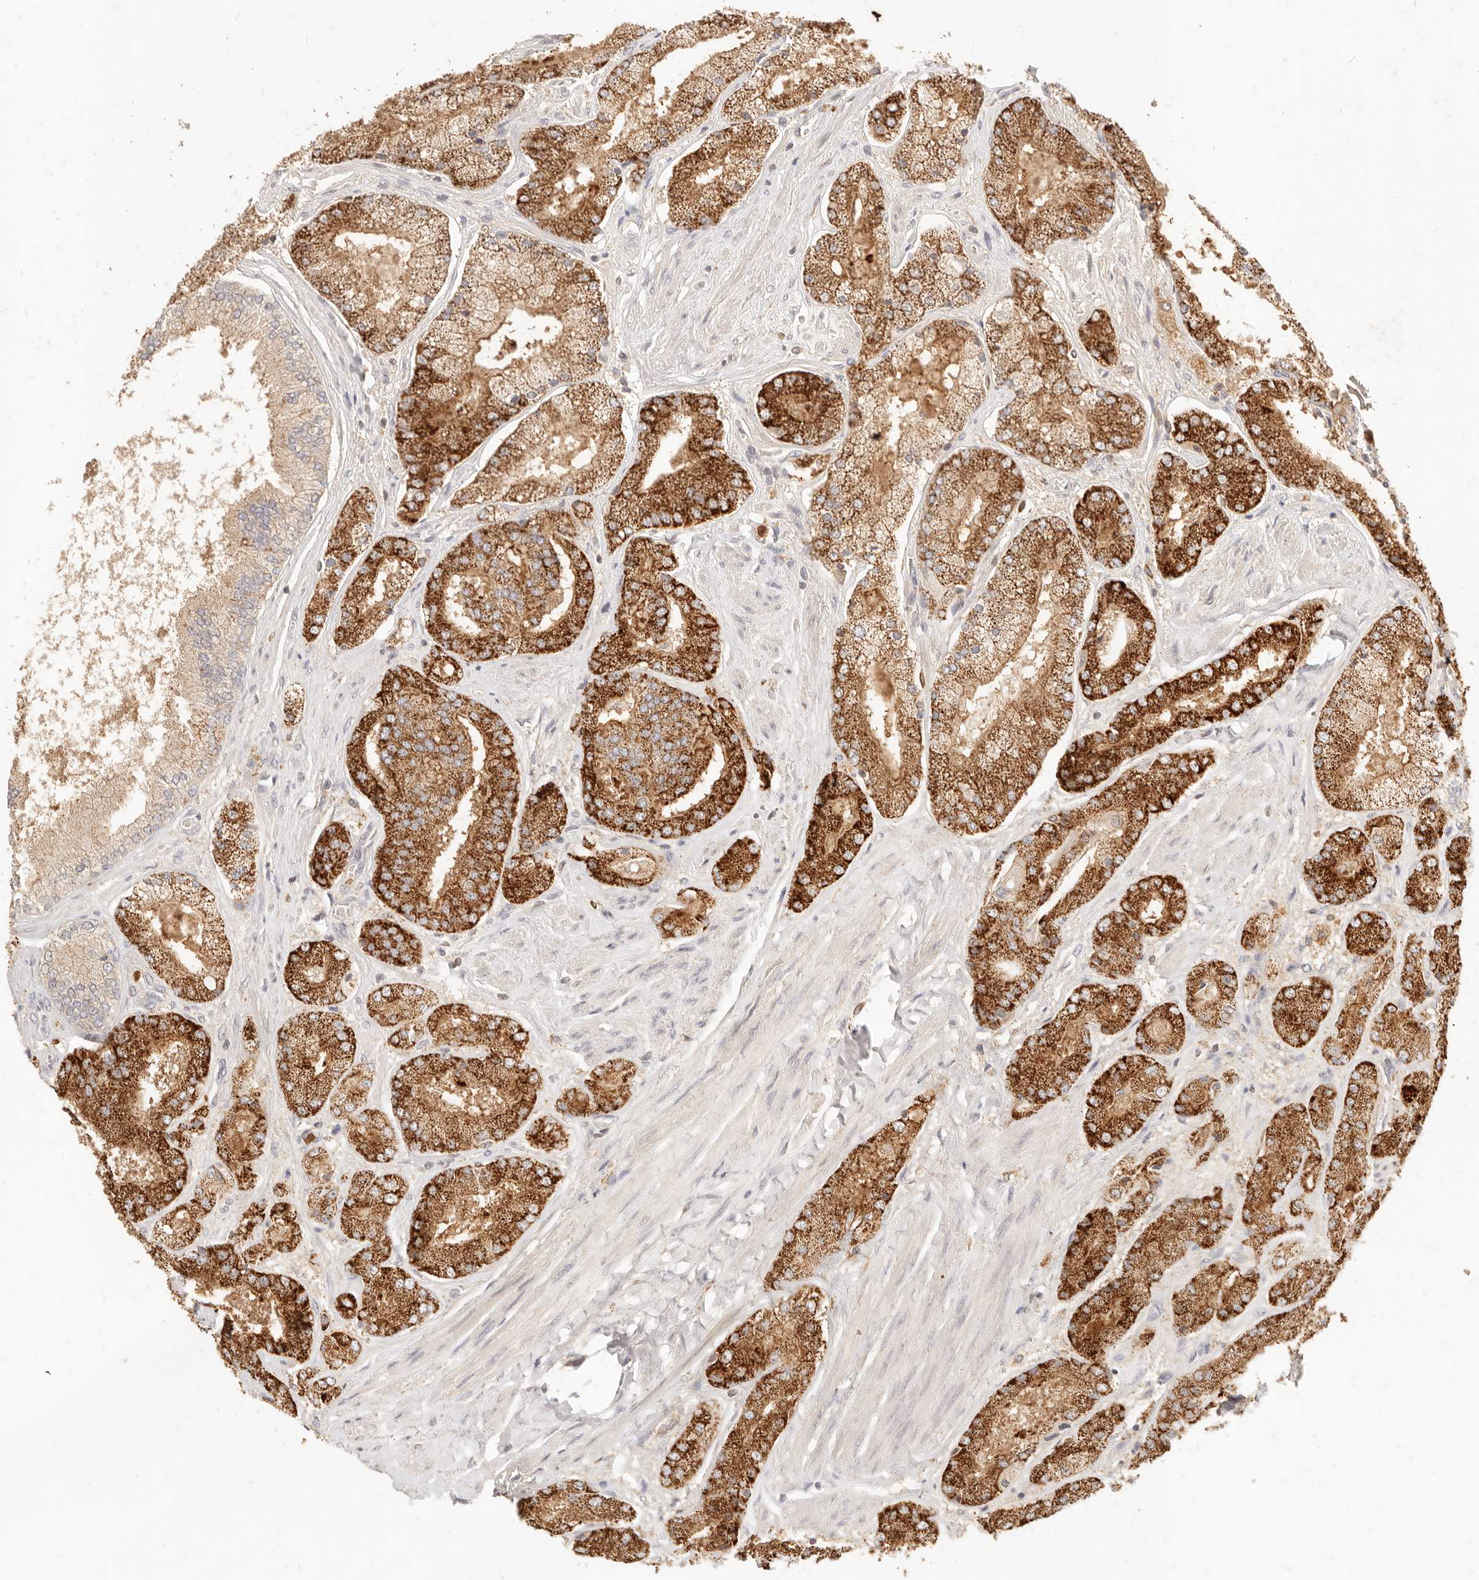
{"staining": {"intensity": "strong", "quantity": ">75%", "location": "cytoplasmic/membranous"}, "tissue": "prostate cancer", "cell_type": "Tumor cells", "image_type": "cancer", "snomed": [{"axis": "morphology", "description": "Adenocarcinoma, High grade"}, {"axis": "topography", "description": "Prostate"}], "caption": "Prostate cancer (adenocarcinoma (high-grade)) stained with IHC shows strong cytoplasmic/membranous expression in approximately >75% of tumor cells.", "gene": "TMTC2", "patient": {"sex": "male", "age": 58}}